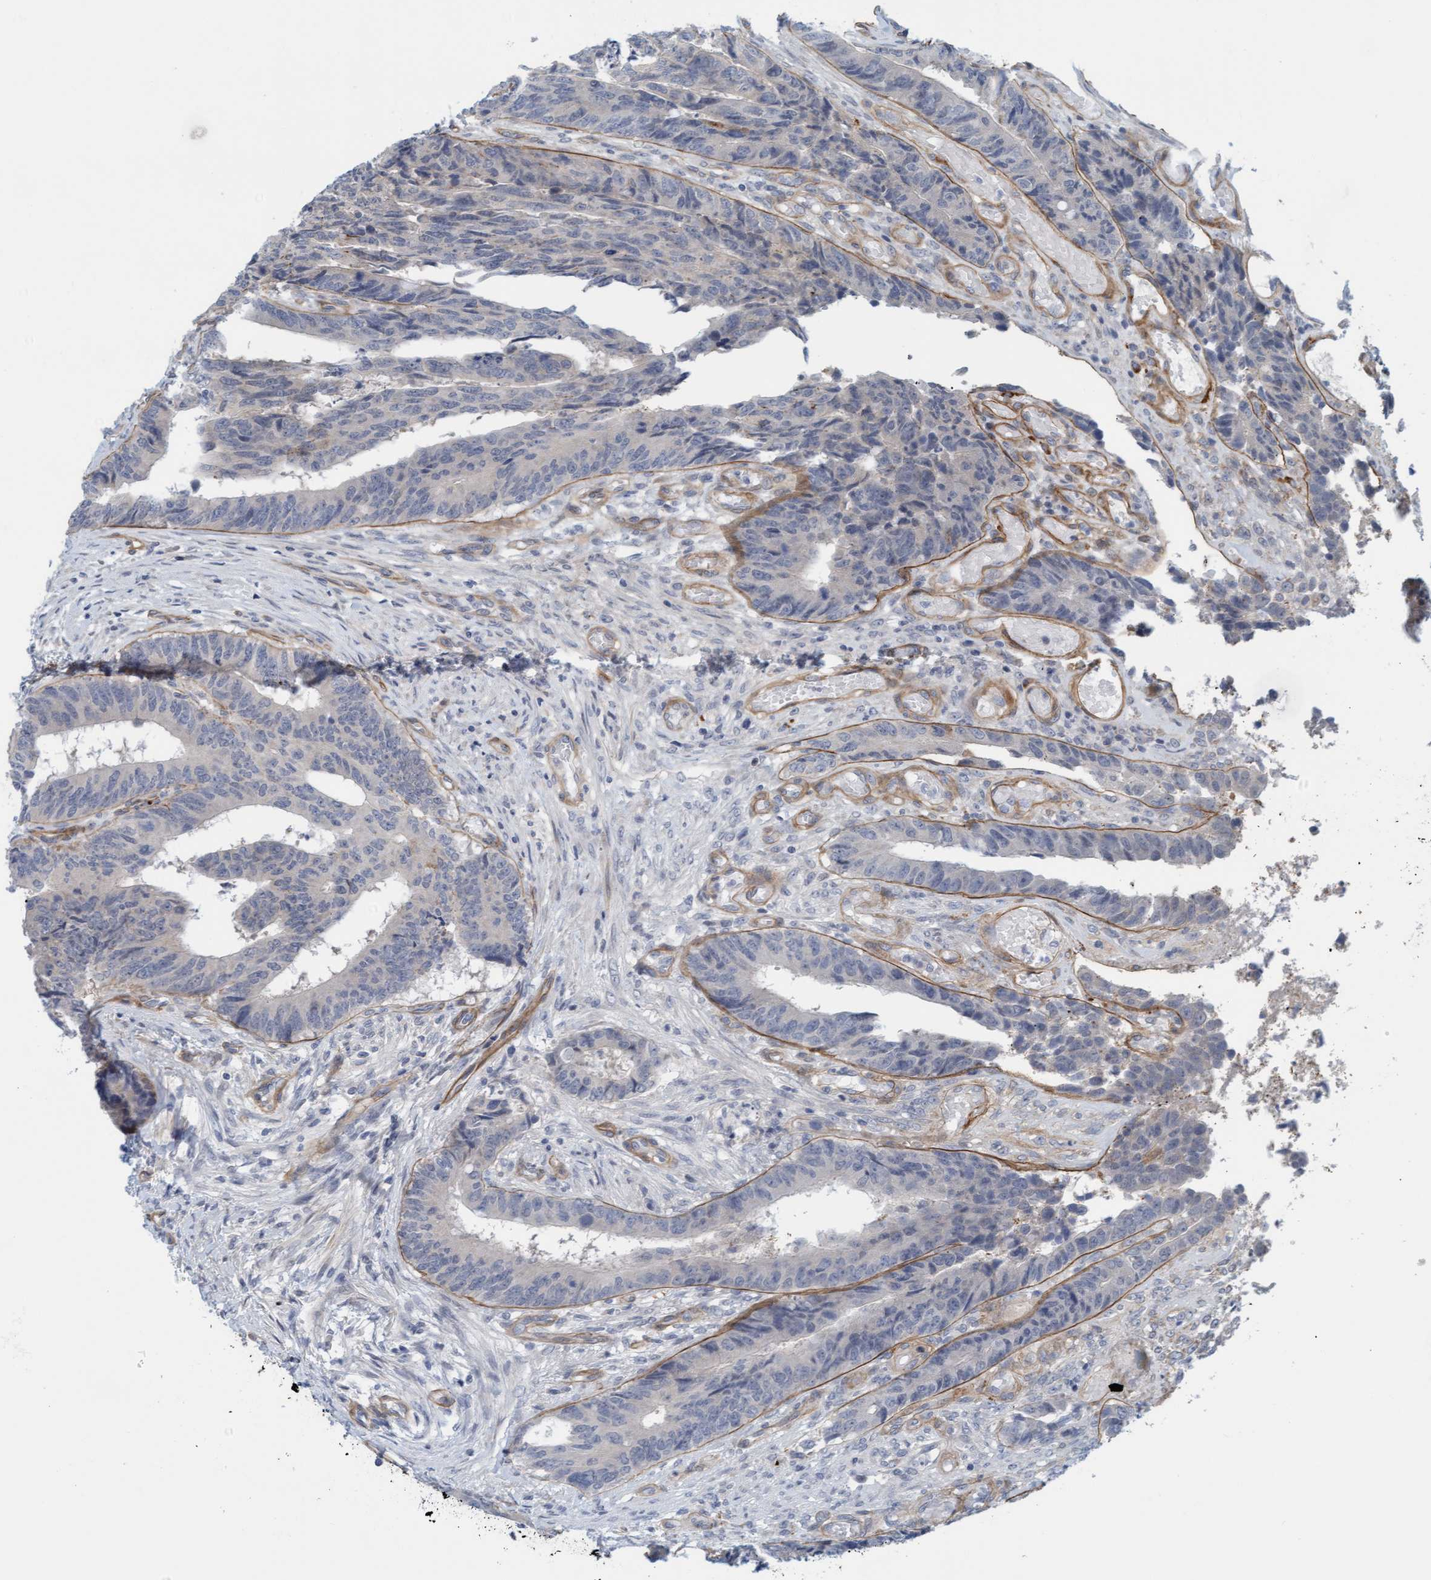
{"staining": {"intensity": "weak", "quantity": "25%-75%", "location": "cytoplasmic/membranous"}, "tissue": "colorectal cancer", "cell_type": "Tumor cells", "image_type": "cancer", "snomed": [{"axis": "morphology", "description": "Adenocarcinoma, NOS"}, {"axis": "topography", "description": "Rectum"}], "caption": "High-power microscopy captured an immunohistochemistry histopathology image of colorectal cancer (adenocarcinoma), revealing weak cytoplasmic/membranous positivity in approximately 25%-75% of tumor cells. The staining was performed using DAB to visualize the protein expression in brown, while the nuclei were stained in blue with hematoxylin (Magnification: 20x).", "gene": "TSTD2", "patient": {"sex": "male", "age": 84}}